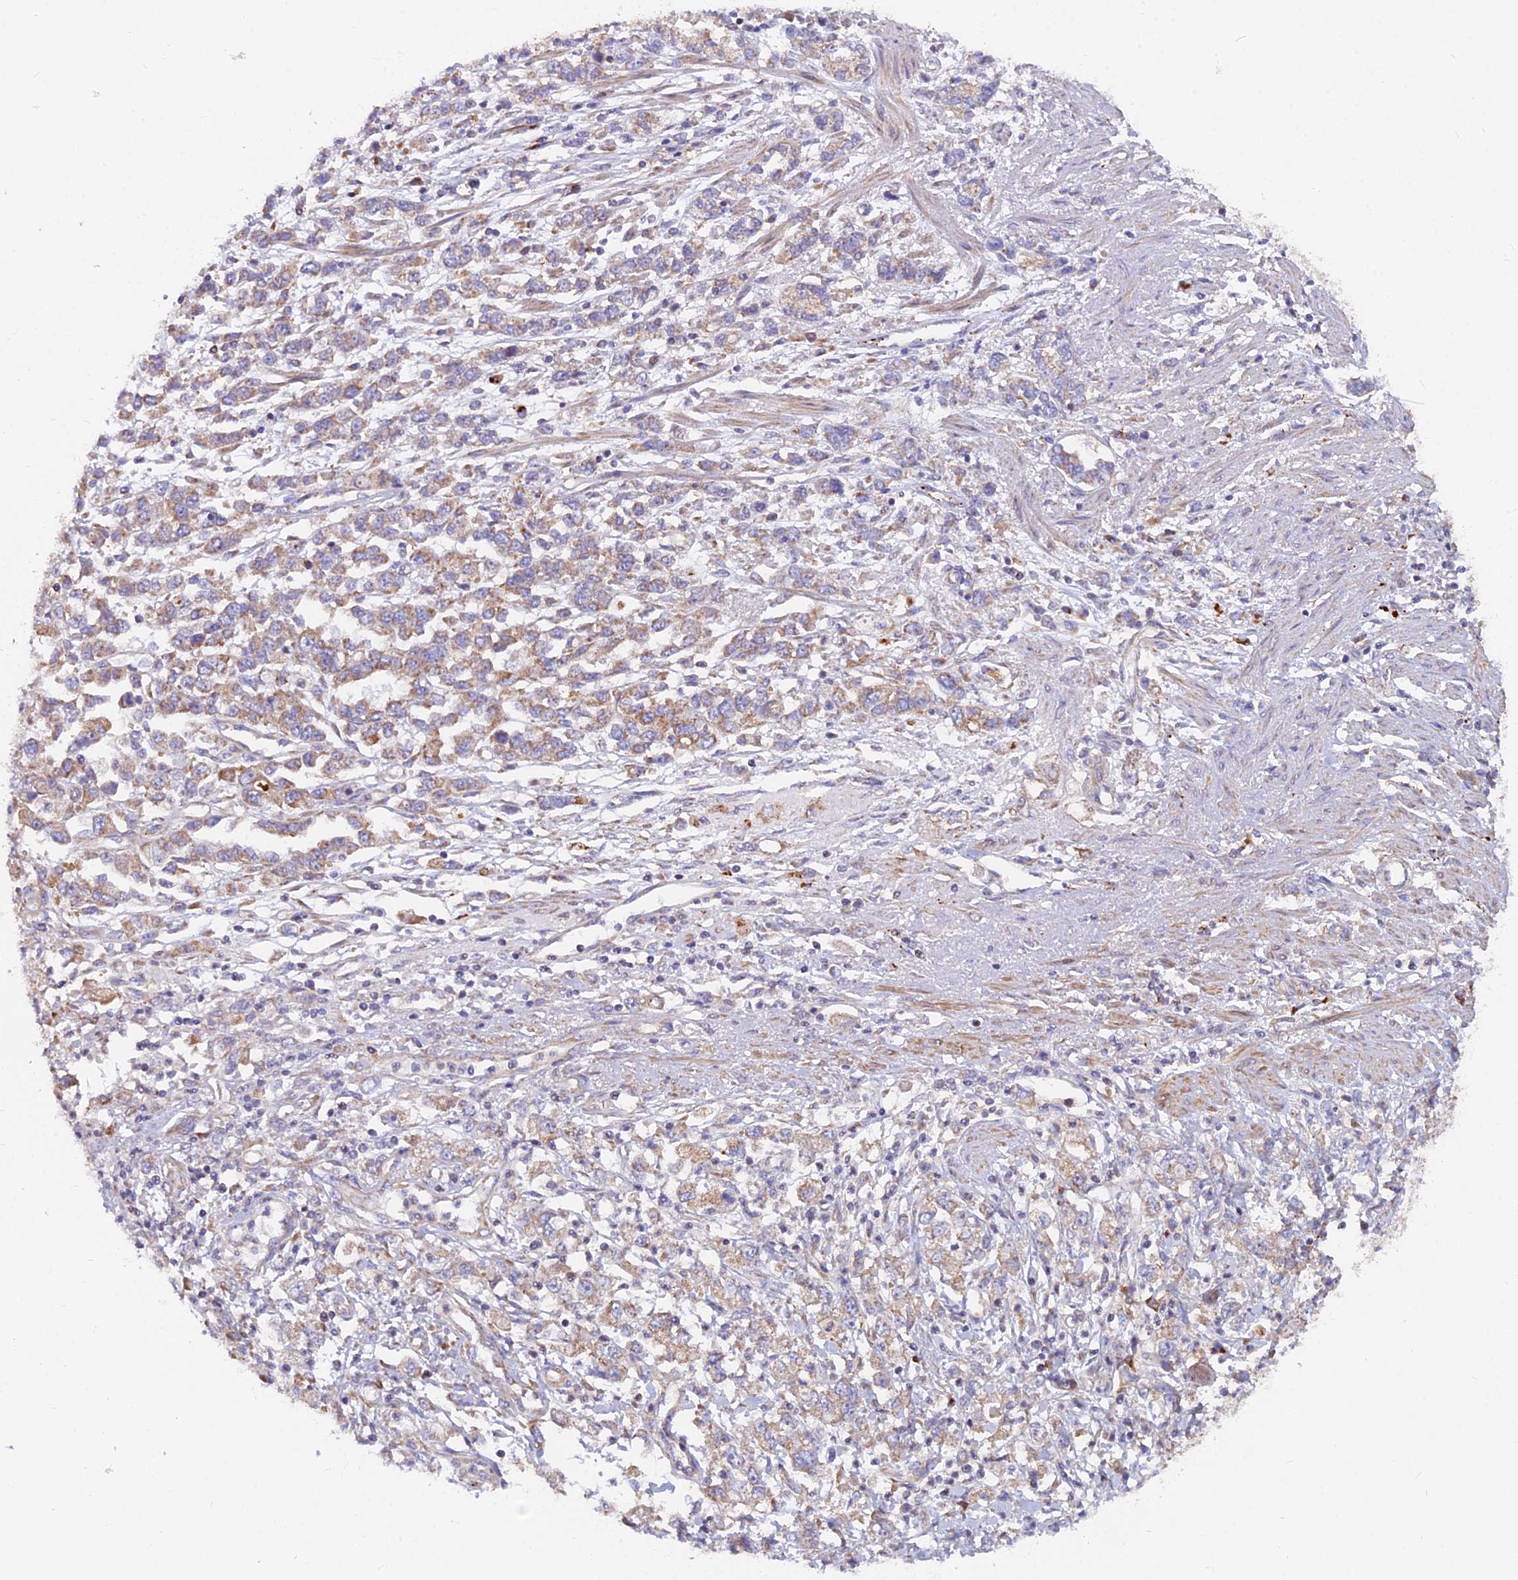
{"staining": {"intensity": "moderate", "quantity": "25%-75%", "location": "cytoplasmic/membranous"}, "tissue": "stomach cancer", "cell_type": "Tumor cells", "image_type": "cancer", "snomed": [{"axis": "morphology", "description": "Adenocarcinoma, NOS"}, {"axis": "topography", "description": "Stomach"}], "caption": "This image exhibits stomach cancer (adenocarcinoma) stained with immunohistochemistry to label a protein in brown. The cytoplasmic/membranous of tumor cells show moderate positivity for the protein. Nuclei are counter-stained blue.", "gene": "TBC1D20", "patient": {"sex": "female", "age": 76}}